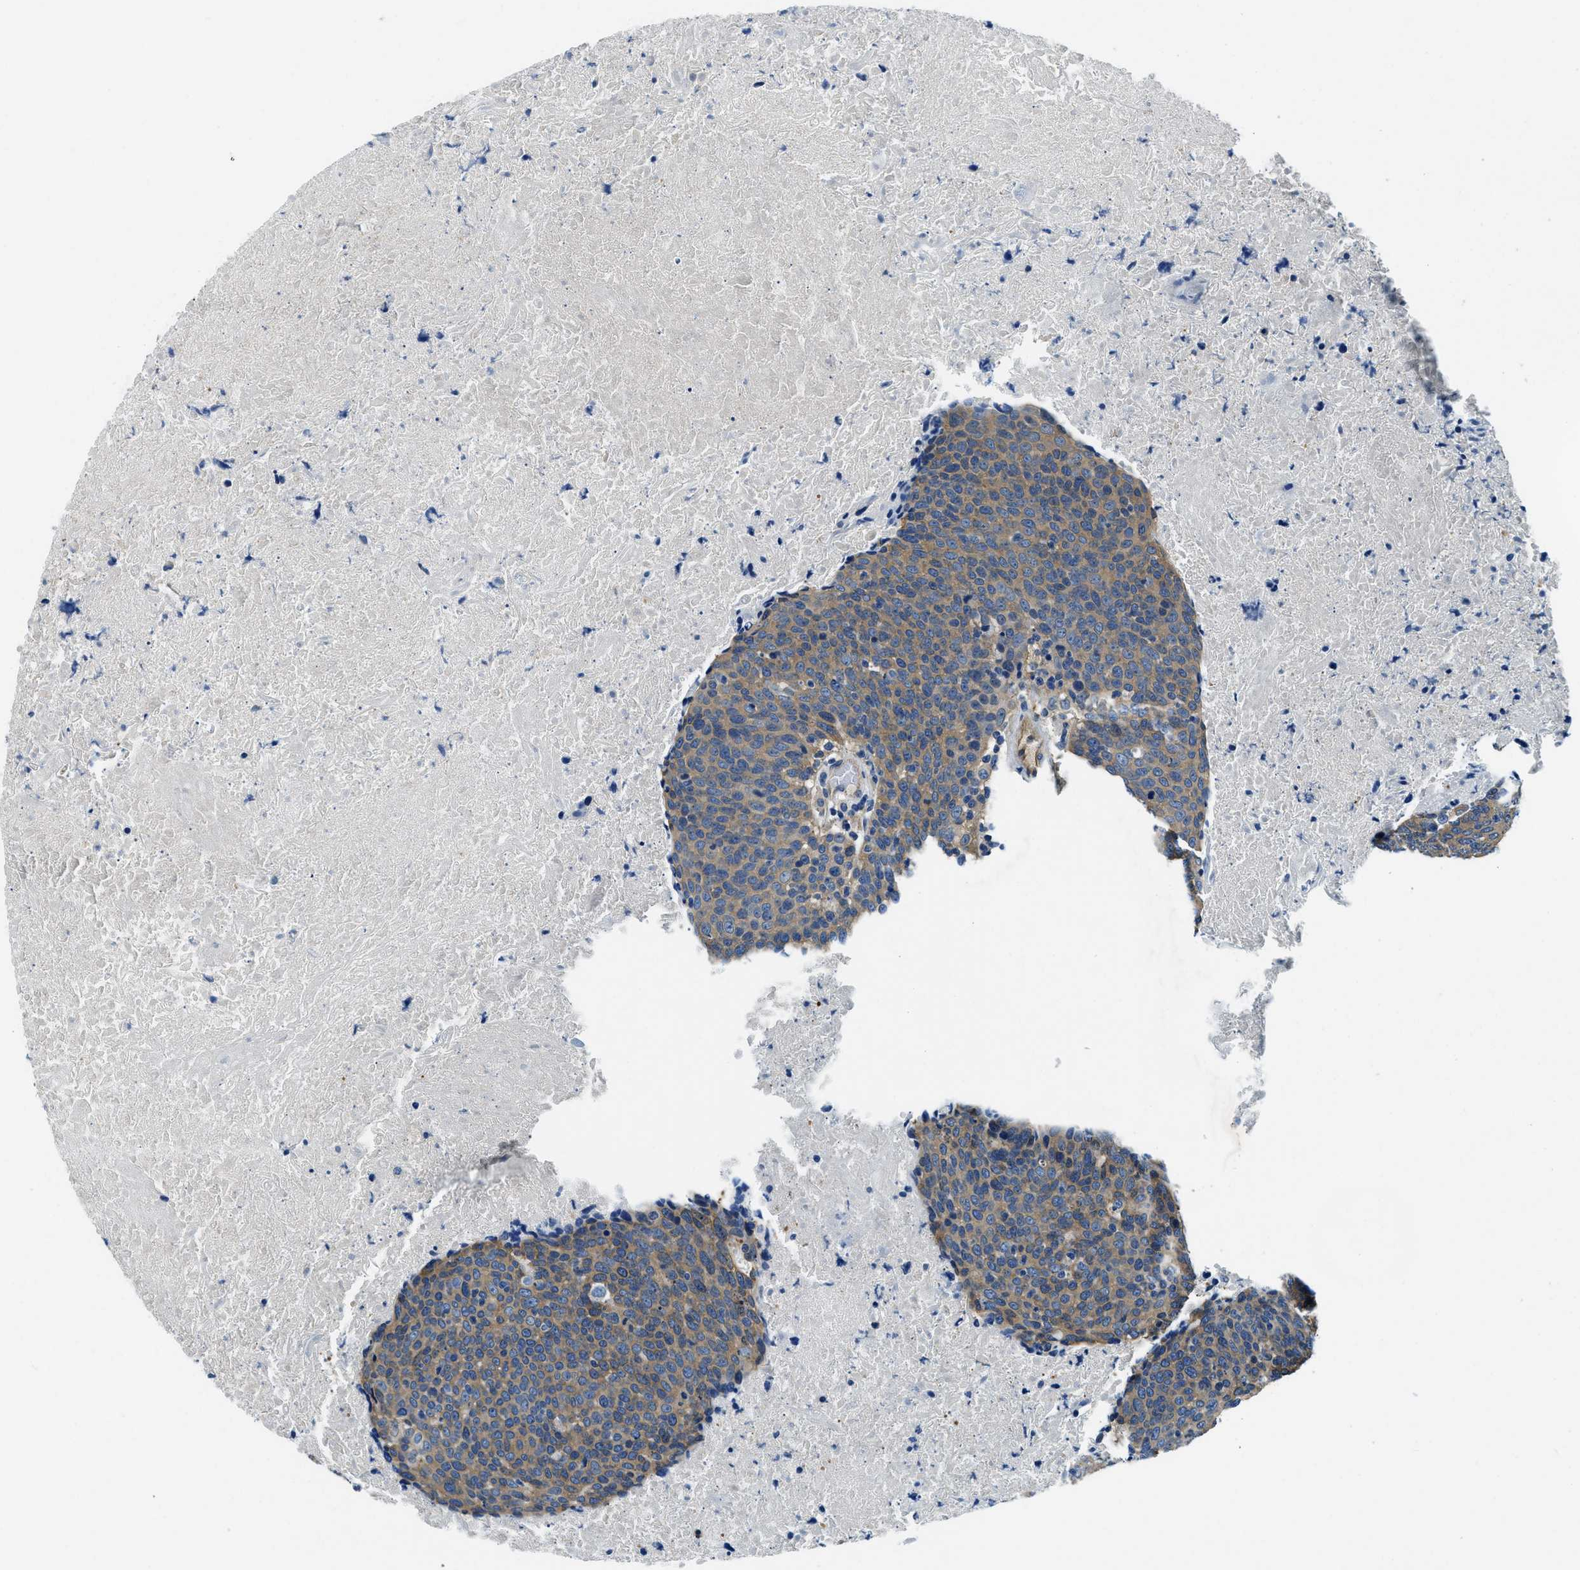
{"staining": {"intensity": "moderate", "quantity": "25%-75%", "location": "cytoplasmic/membranous"}, "tissue": "head and neck cancer", "cell_type": "Tumor cells", "image_type": "cancer", "snomed": [{"axis": "morphology", "description": "Squamous cell carcinoma, NOS"}, {"axis": "morphology", "description": "Squamous cell carcinoma, metastatic, NOS"}, {"axis": "topography", "description": "Lymph node"}, {"axis": "topography", "description": "Head-Neck"}], "caption": "Immunohistochemistry of head and neck squamous cell carcinoma demonstrates medium levels of moderate cytoplasmic/membranous positivity in approximately 25%-75% of tumor cells.", "gene": "TWF1", "patient": {"sex": "male", "age": 62}}